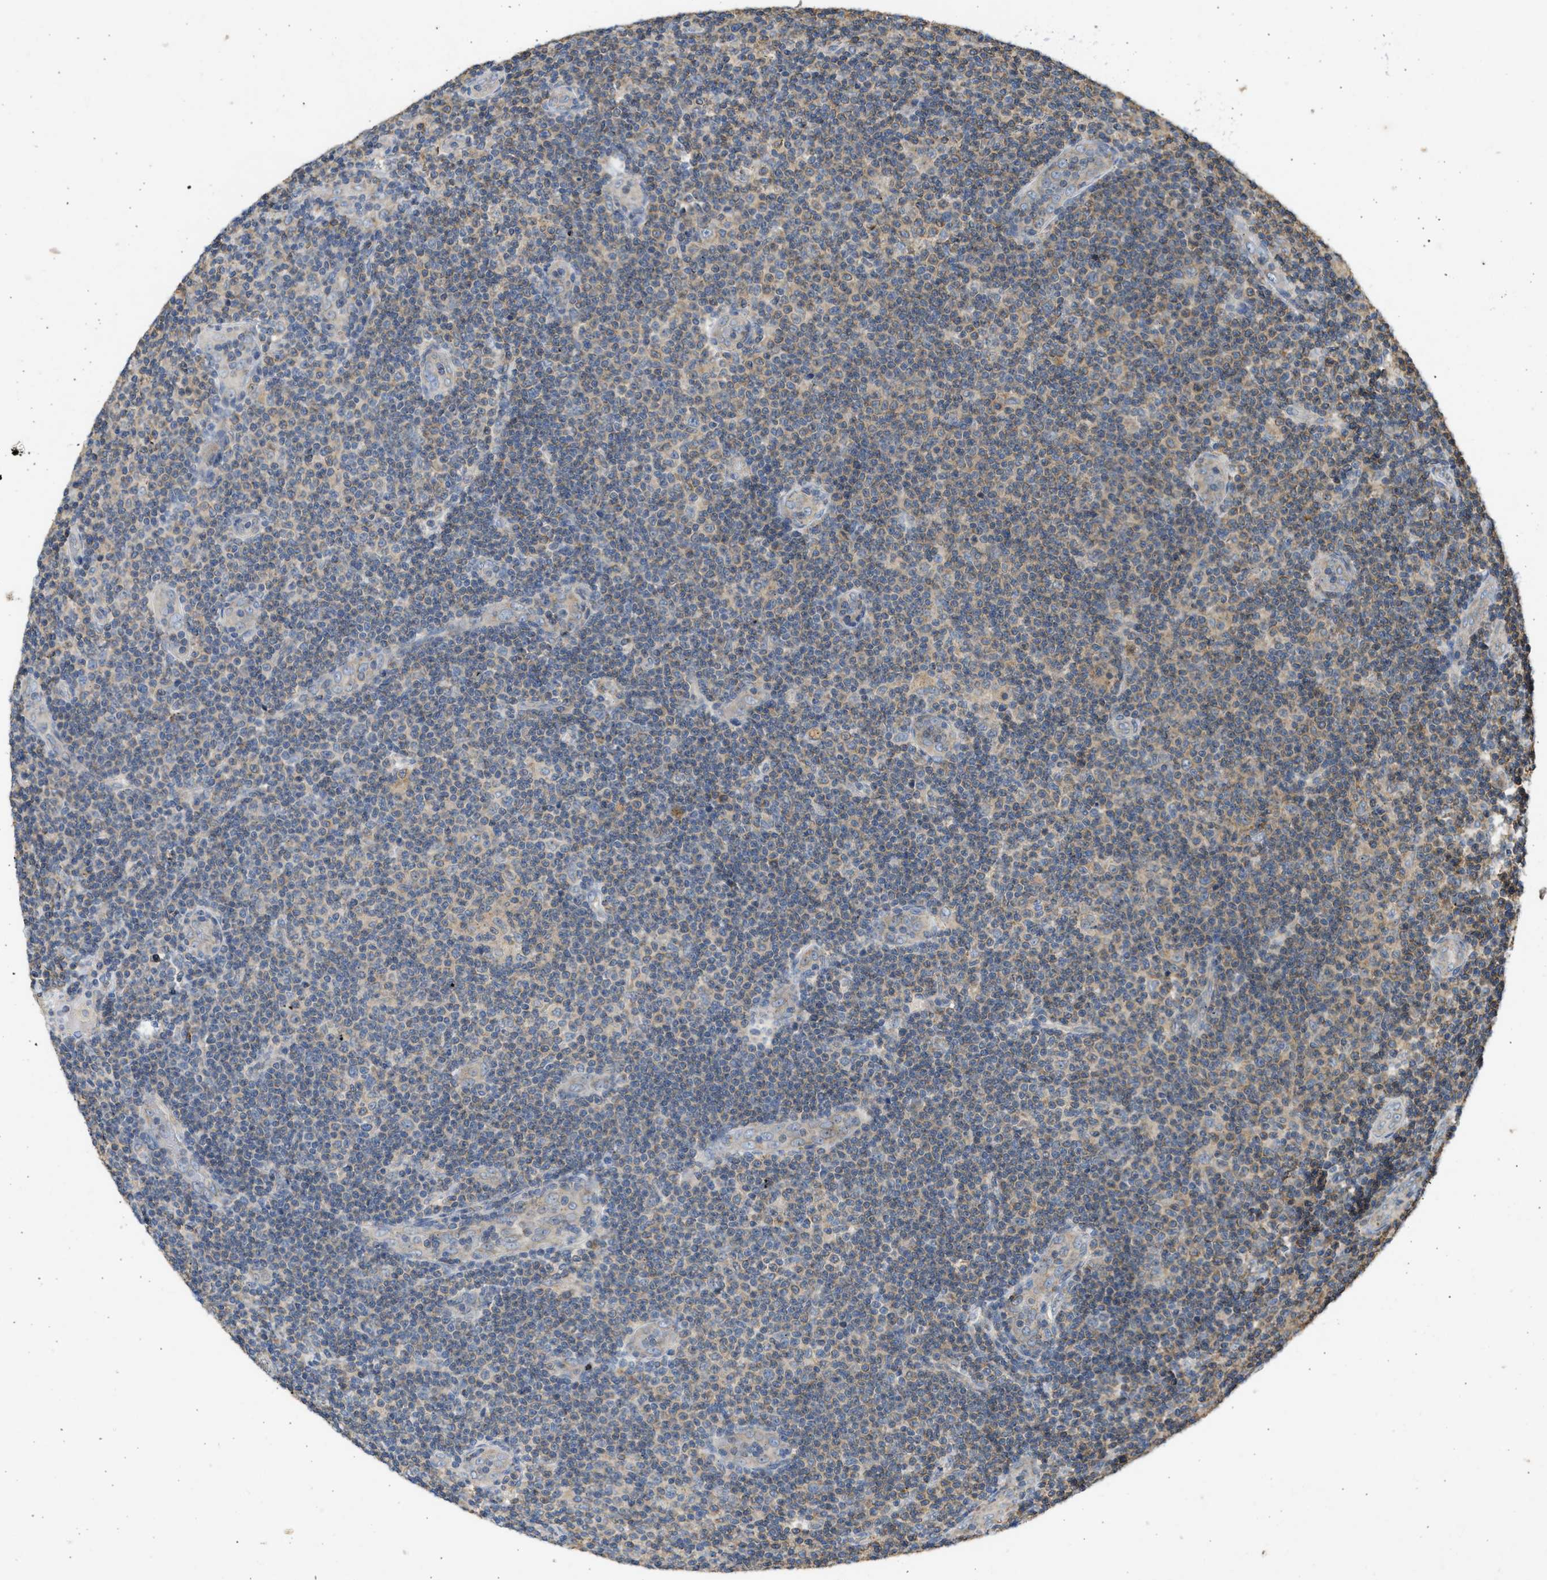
{"staining": {"intensity": "weak", "quantity": "25%-75%", "location": "cytoplasmic/membranous"}, "tissue": "lymphoma", "cell_type": "Tumor cells", "image_type": "cancer", "snomed": [{"axis": "morphology", "description": "Malignant lymphoma, non-Hodgkin's type, Low grade"}, {"axis": "topography", "description": "Lymph node"}], "caption": "Protein analysis of low-grade malignant lymphoma, non-Hodgkin's type tissue reveals weak cytoplasmic/membranous staining in about 25%-75% of tumor cells.", "gene": "CYP1A1", "patient": {"sex": "male", "age": 83}}